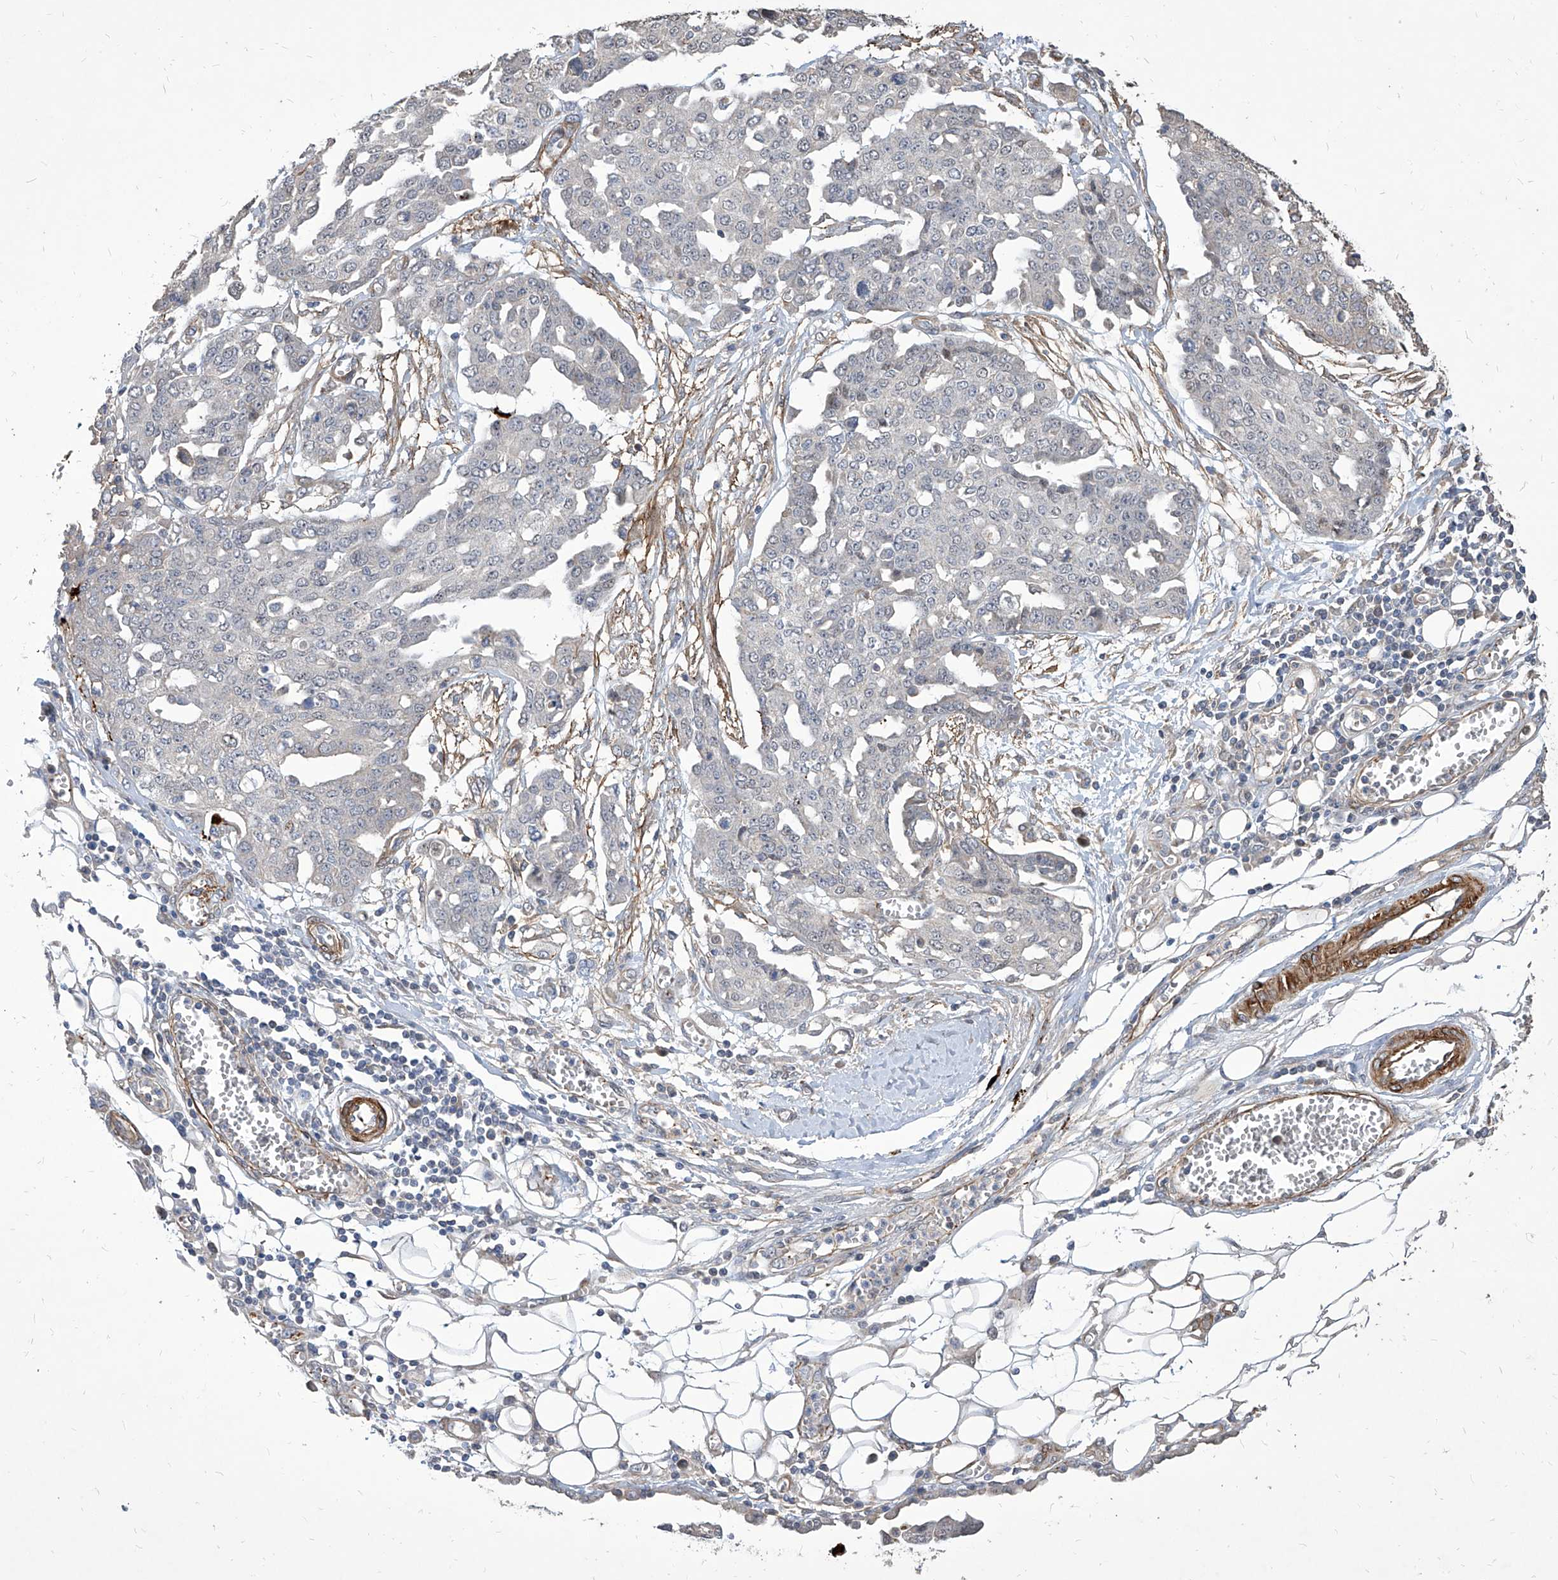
{"staining": {"intensity": "negative", "quantity": "none", "location": "none"}, "tissue": "ovarian cancer", "cell_type": "Tumor cells", "image_type": "cancer", "snomed": [{"axis": "morphology", "description": "Cystadenocarcinoma, serous, NOS"}, {"axis": "topography", "description": "Soft tissue"}, {"axis": "topography", "description": "Ovary"}], "caption": "Ovarian cancer was stained to show a protein in brown. There is no significant expression in tumor cells.", "gene": "FAM83B", "patient": {"sex": "female", "age": 57}}